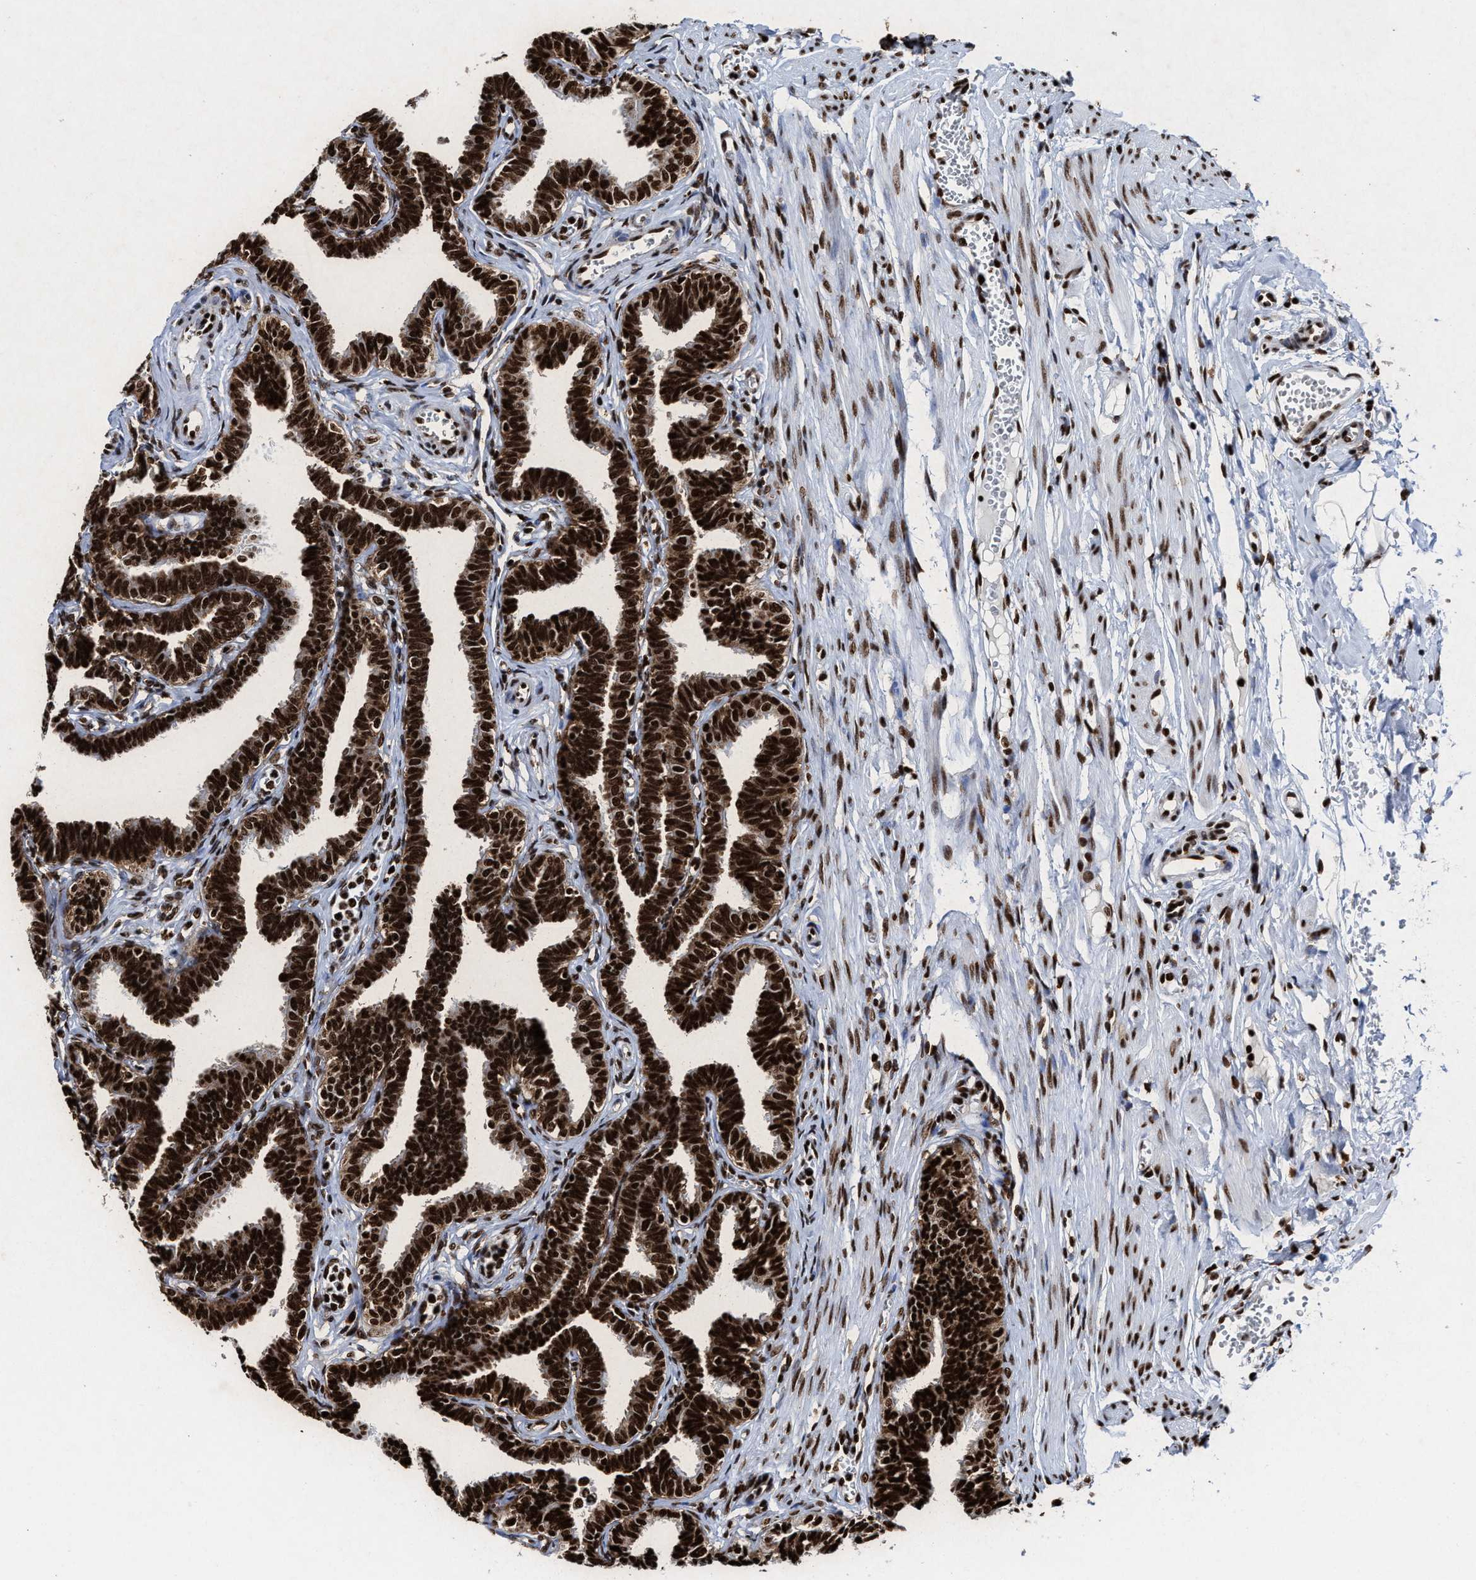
{"staining": {"intensity": "strong", "quantity": ">75%", "location": "cytoplasmic/membranous,nuclear"}, "tissue": "fallopian tube", "cell_type": "Glandular cells", "image_type": "normal", "snomed": [{"axis": "morphology", "description": "Normal tissue, NOS"}, {"axis": "topography", "description": "Fallopian tube"}, {"axis": "topography", "description": "Ovary"}], "caption": "A brown stain highlights strong cytoplasmic/membranous,nuclear positivity of a protein in glandular cells of unremarkable human fallopian tube.", "gene": "ALYREF", "patient": {"sex": "female", "age": 23}}